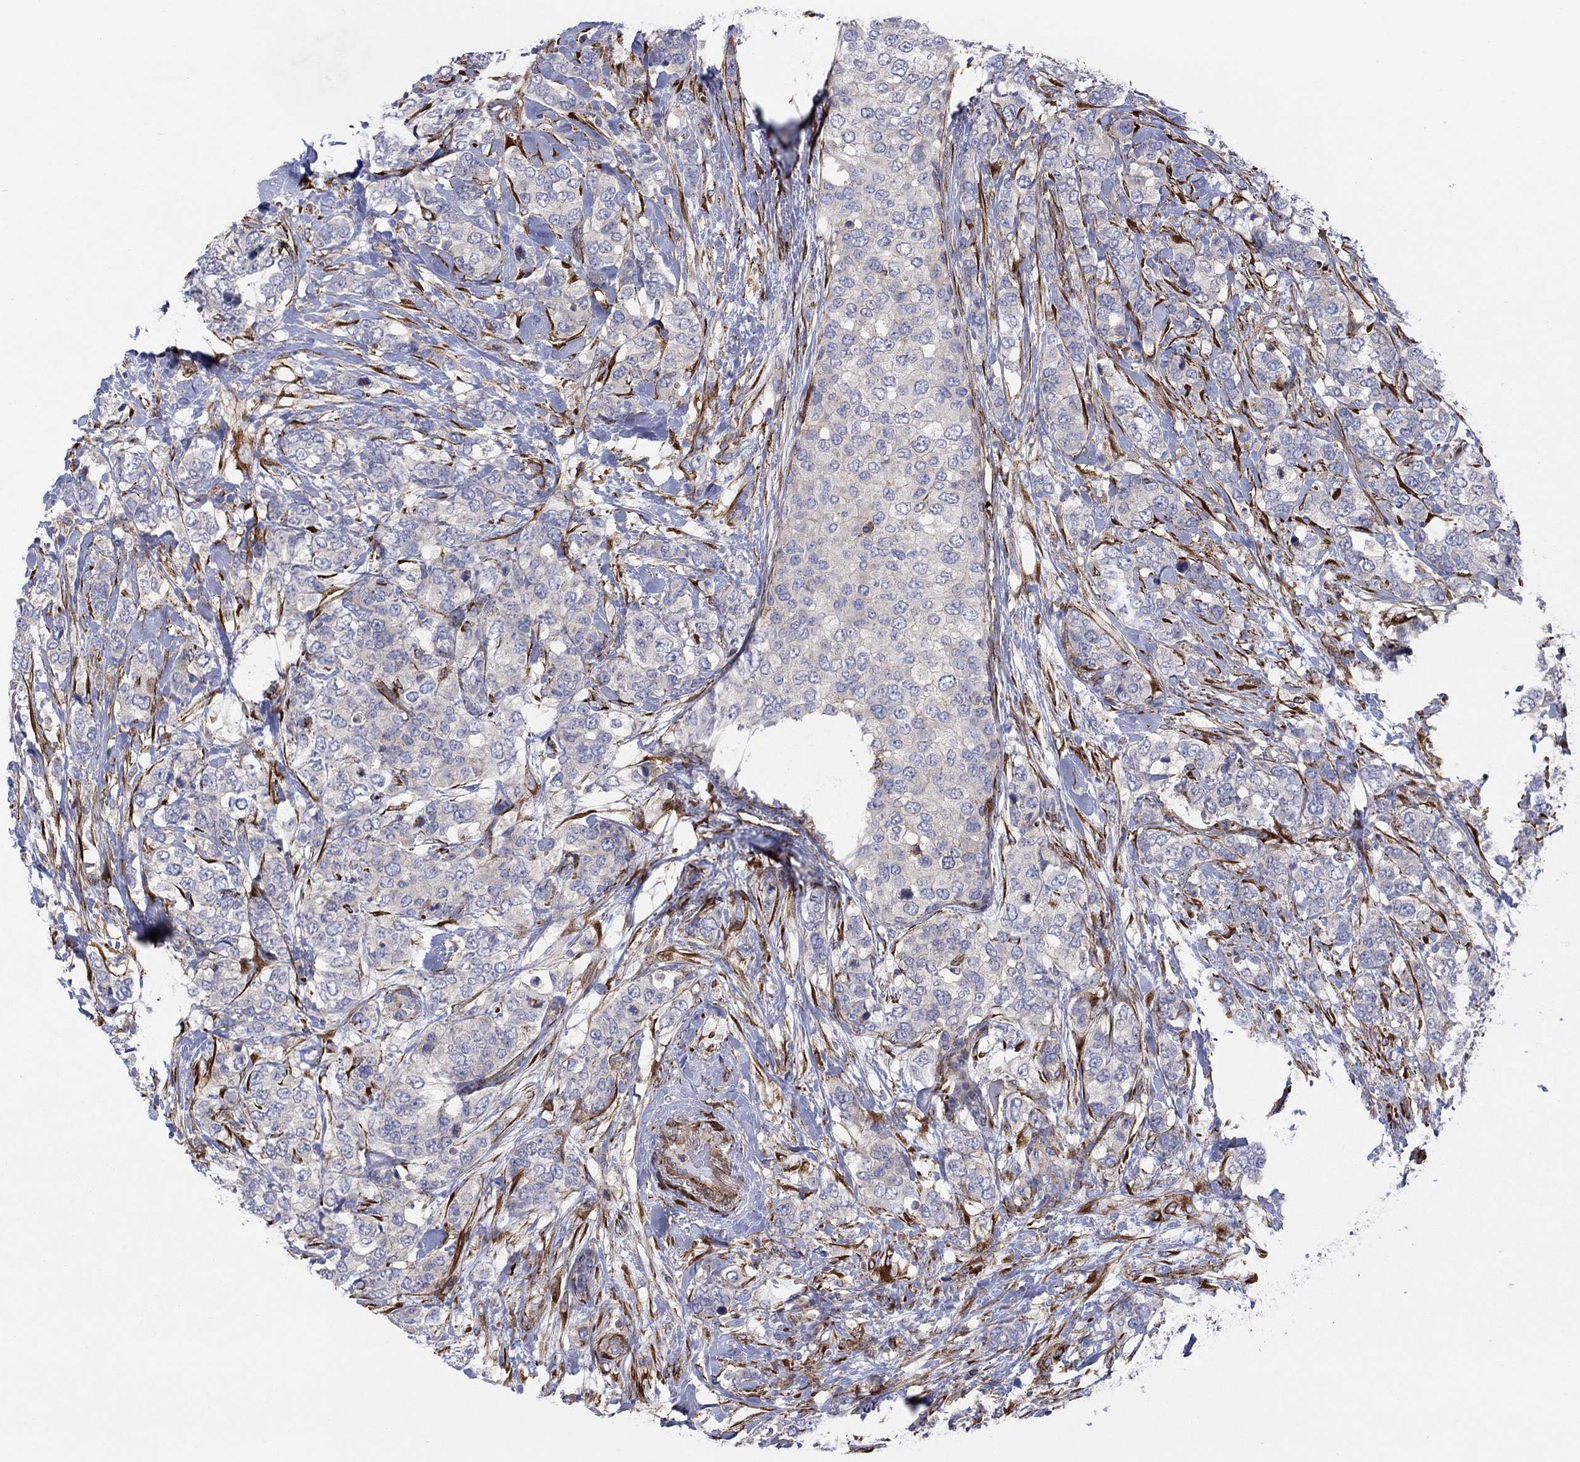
{"staining": {"intensity": "negative", "quantity": "none", "location": "none"}, "tissue": "breast cancer", "cell_type": "Tumor cells", "image_type": "cancer", "snomed": [{"axis": "morphology", "description": "Lobular carcinoma"}, {"axis": "topography", "description": "Breast"}], "caption": "High magnification brightfield microscopy of breast lobular carcinoma stained with DAB (3,3'-diaminobenzidine) (brown) and counterstained with hematoxylin (blue): tumor cells show no significant staining.", "gene": "PAG1", "patient": {"sex": "female", "age": 59}}